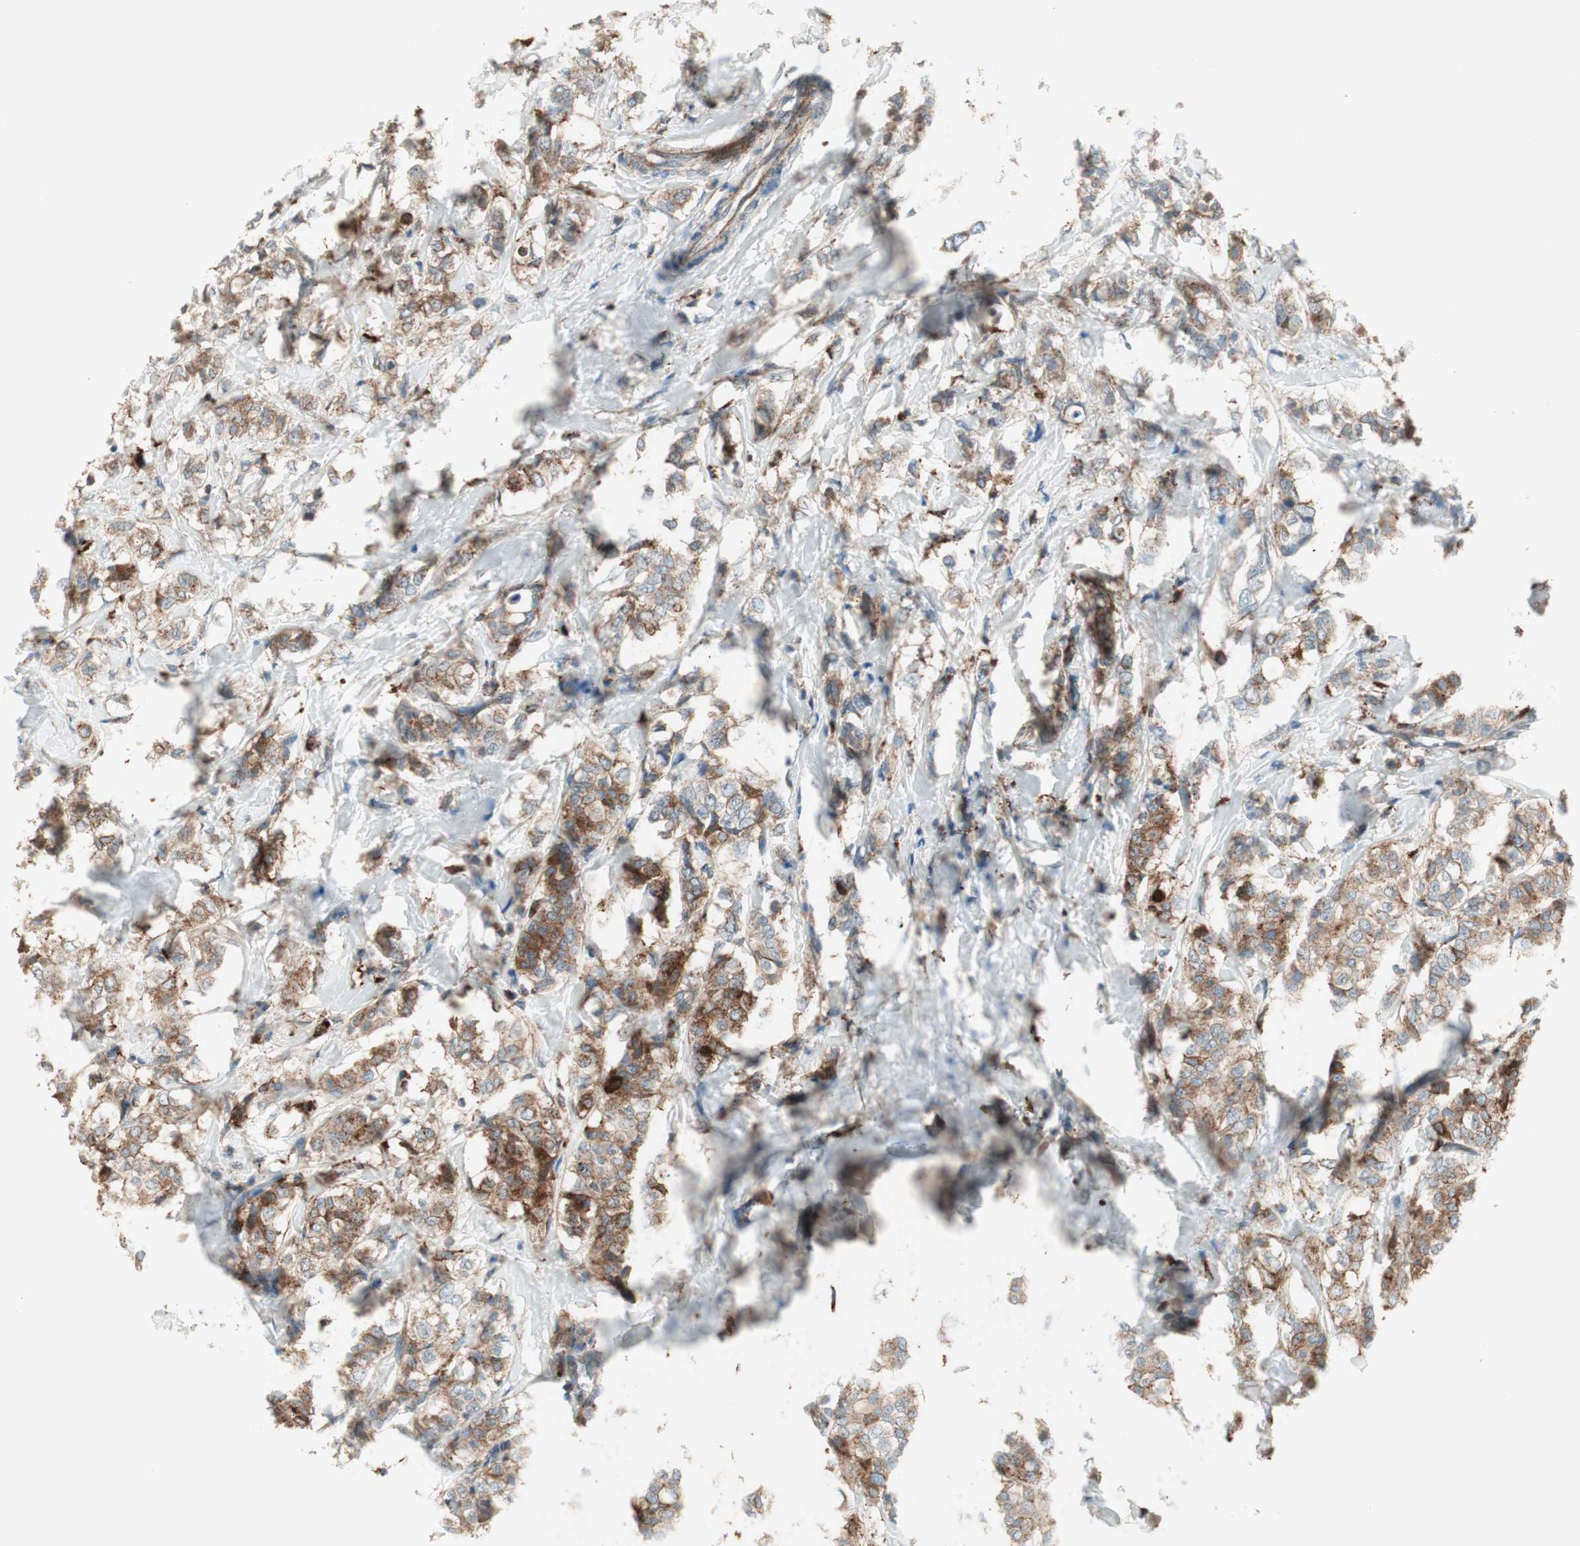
{"staining": {"intensity": "negative", "quantity": "none", "location": "none"}, "tissue": "breast cancer", "cell_type": "Tumor cells", "image_type": "cancer", "snomed": [{"axis": "morphology", "description": "Lobular carcinoma"}, {"axis": "topography", "description": "Breast"}], "caption": "DAB (3,3'-diaminobenzidine) immunohistochemical staining of breast cancer displays no significant positivity in tumor cells.", "gene": "ATP6V1G1", "patient": {"sex": "female", "age": 60}}